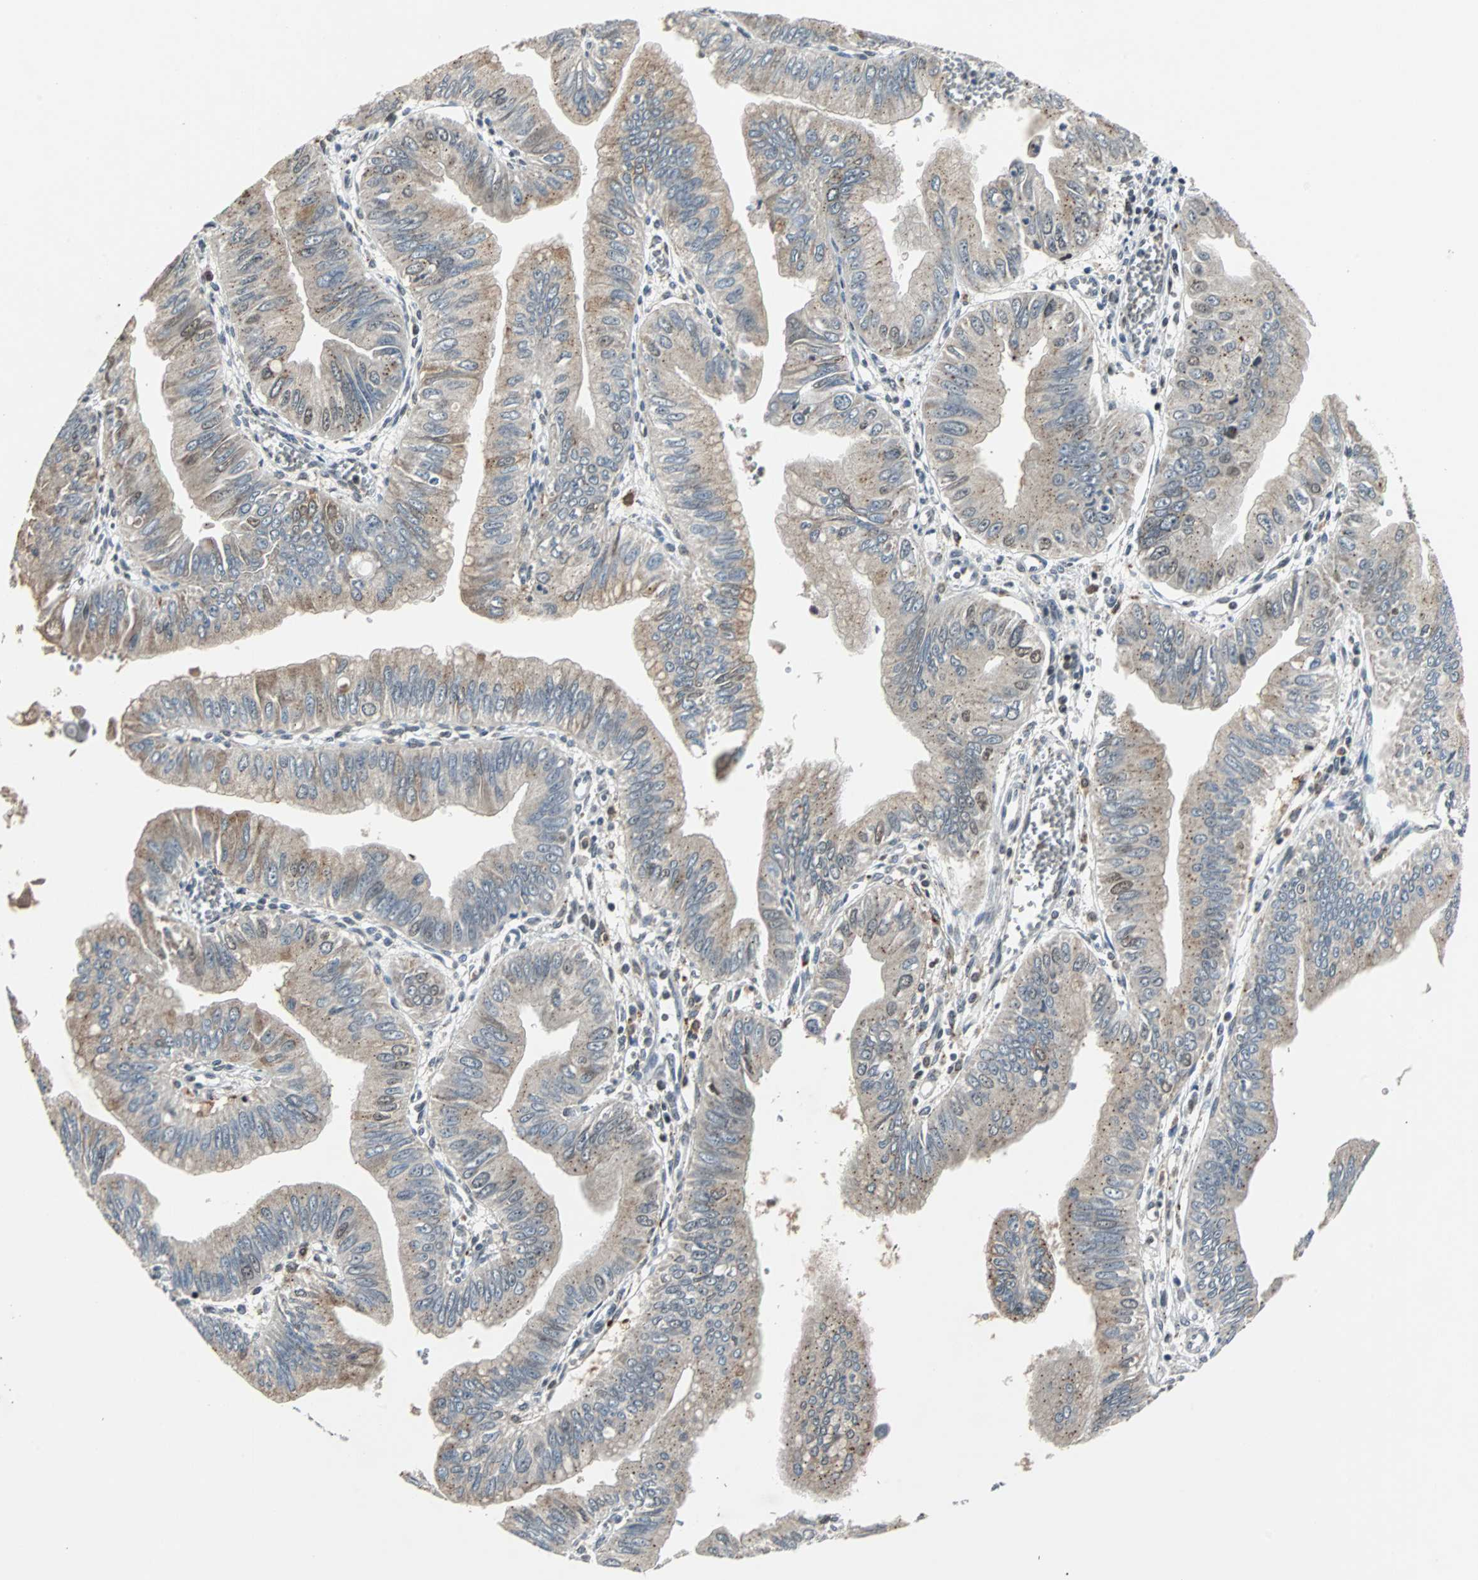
{"staining": {"intensity": "weak", "quantity": ">75%", "location": "cytoplasmic/membranous,nuclear"}, "tissue": "pancreatic cancer", "cell_type": "Tumor cells", "image_type": "cancer", "snomed": [{"axis": "morphology", "description": "Normal tissue, NOS"}, {"axis": "topography", "description": "Lymph node"}], "caption": "Human pancreatic cancer stained with a protein marker displays weak staining in tumor cells.", "gene": "HLX", "patient": {"sex": "male", "age": 50}}